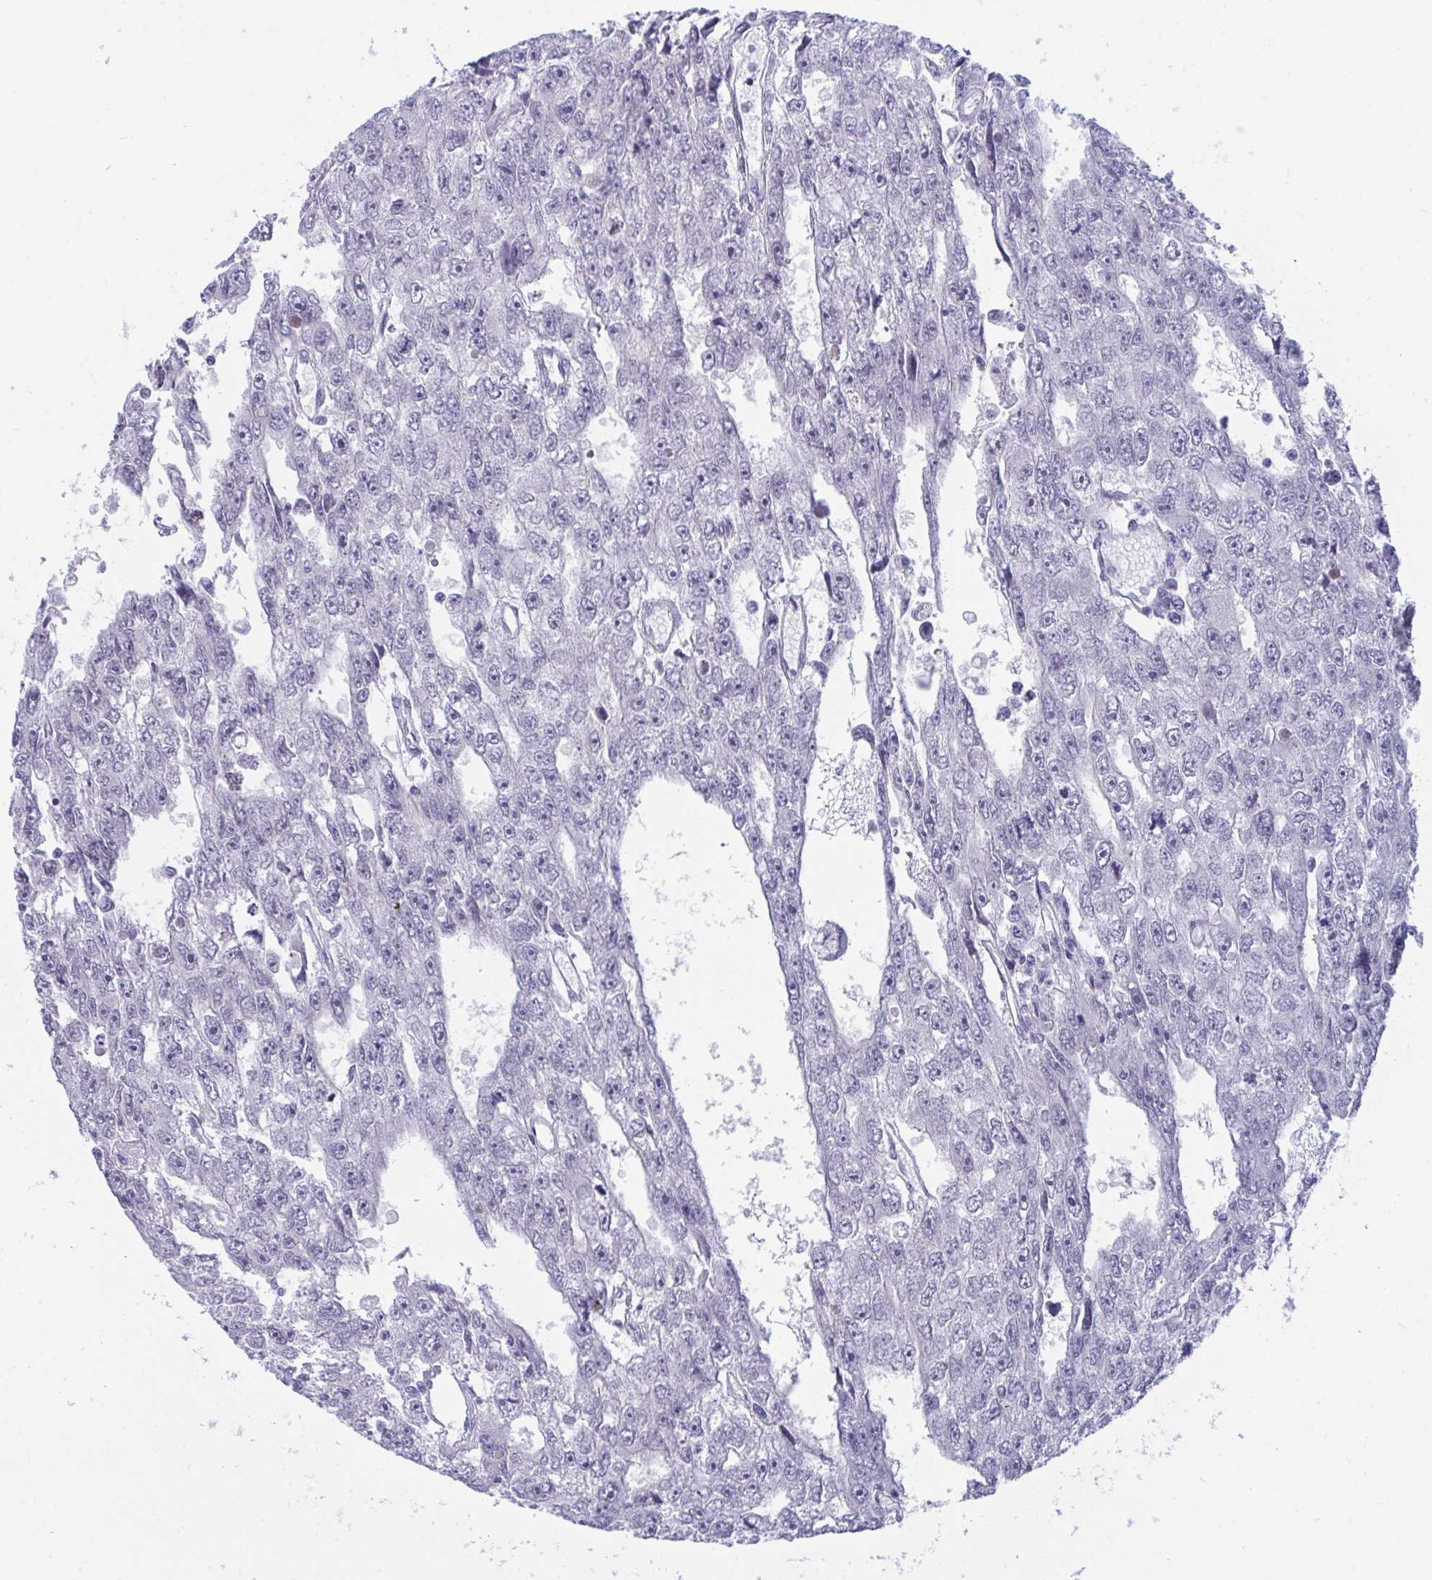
{"staining": {"intensity": "negative", "quantity": "none", "location": "none"}, "tissue": "testis cancer", "cell_type": "Tumor cells", "image_type": "cancer", "snomed": [{"axis": "morphology", "description": "Carcinoma, Embryonal, NOS"}, {"axis": "topography", "description": "Testis"}], "caption": "Human testis cancer stained for a protein using IHC shows no expression in tumor cells.", "gene": "BMAL2", "patient": {"sex": "male", "age": 20}}